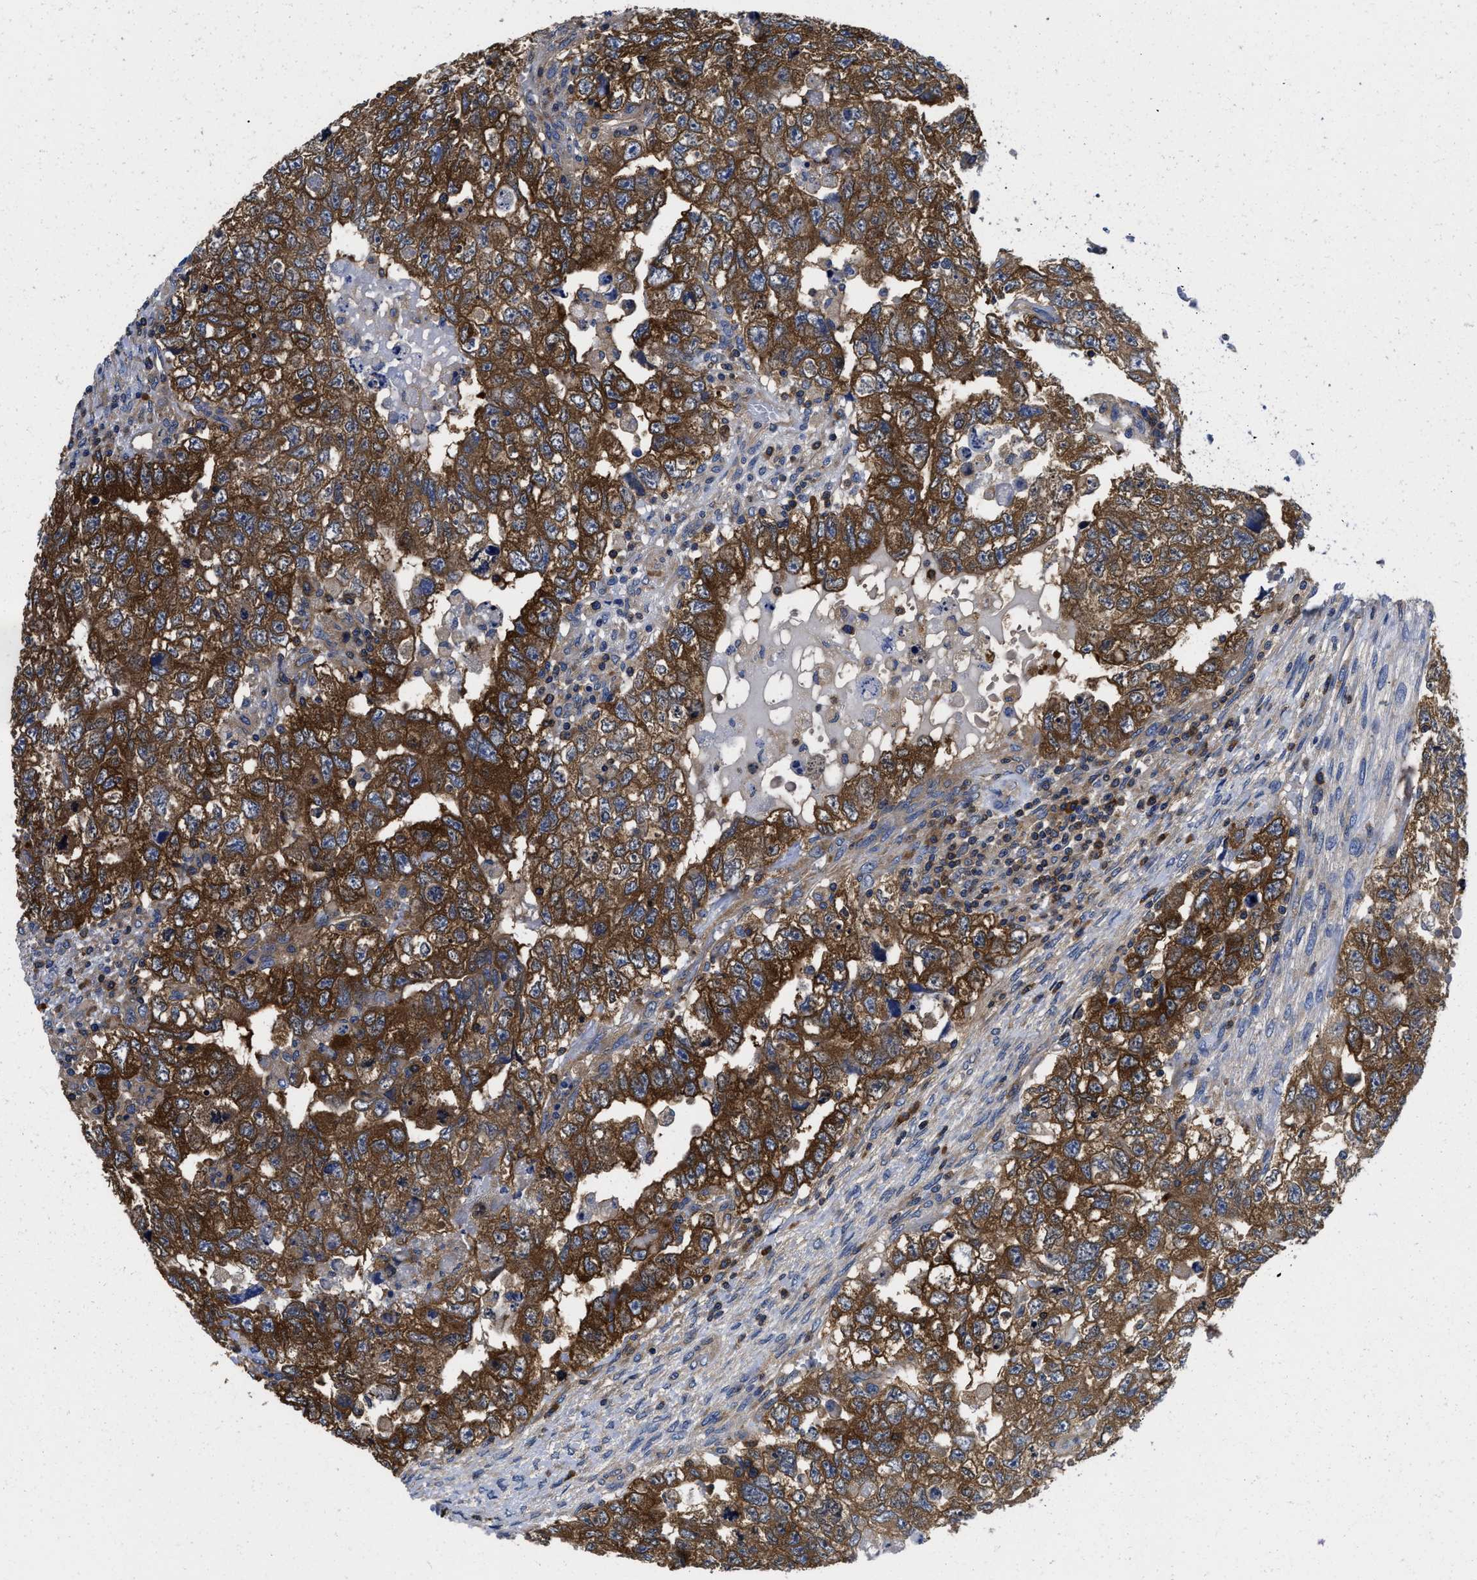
{"staining": {"intensity": "strong", "quantity": ">75%", "location": "cytoplasmic/membranous"}, "tissue": "testis cancer", "cell_type": "Tumor cells", "image_type": "cancer", "snomed": [{"axis": "morphology", "description": "Carcinoma, Embryonal, NOS"}, {"axis": "topography", "description": "Testis"}], "caption": "This is a micrograph of immunohistochemistry (IHC) staining of embryonal carcinoma (testis), which shows strong staining in the cytoplasmic/membranous of tumor cells.", "gene": "YARS1", "patient": {"sex": "male", "age": 36}}